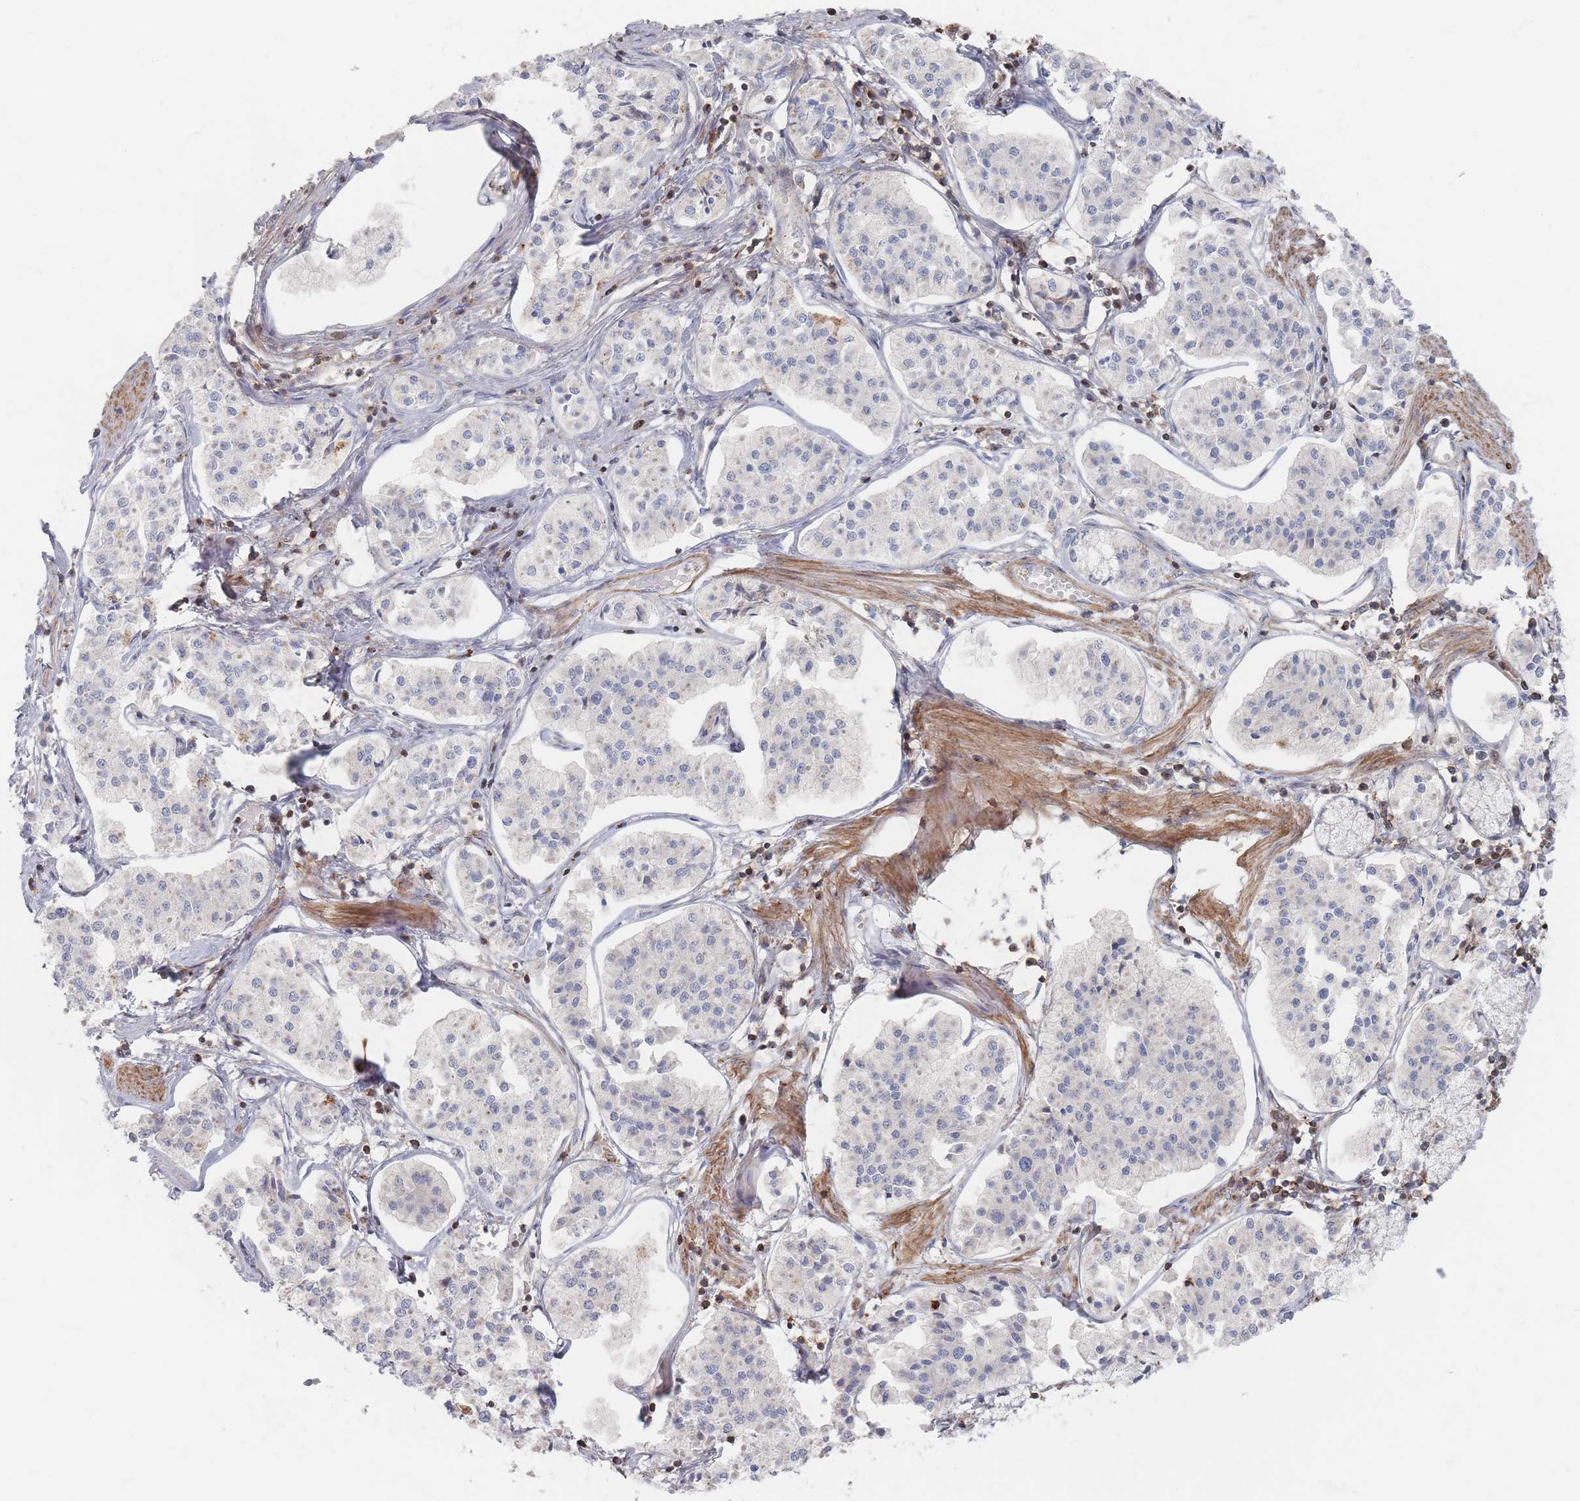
{"staining": {"intensity": "negative", "quantity": "none", "location": "none"}, "tissue": "pancreatic cancer", "cell_type": "Tumor cells", "image_type": "cancer", "snomed": [{"axis": "morphology", "description": "Adenocarcinoma, NOS"}, {"axis": "topography", "description": "Pancreas"}], "caption": "Human adenocarcinoma (pancreatic) stained for a protein using immunohistochemistry shows no staining in tumor cells.", "gene": "ZNF852", "patient": {"sex": "female", "age": 50}}